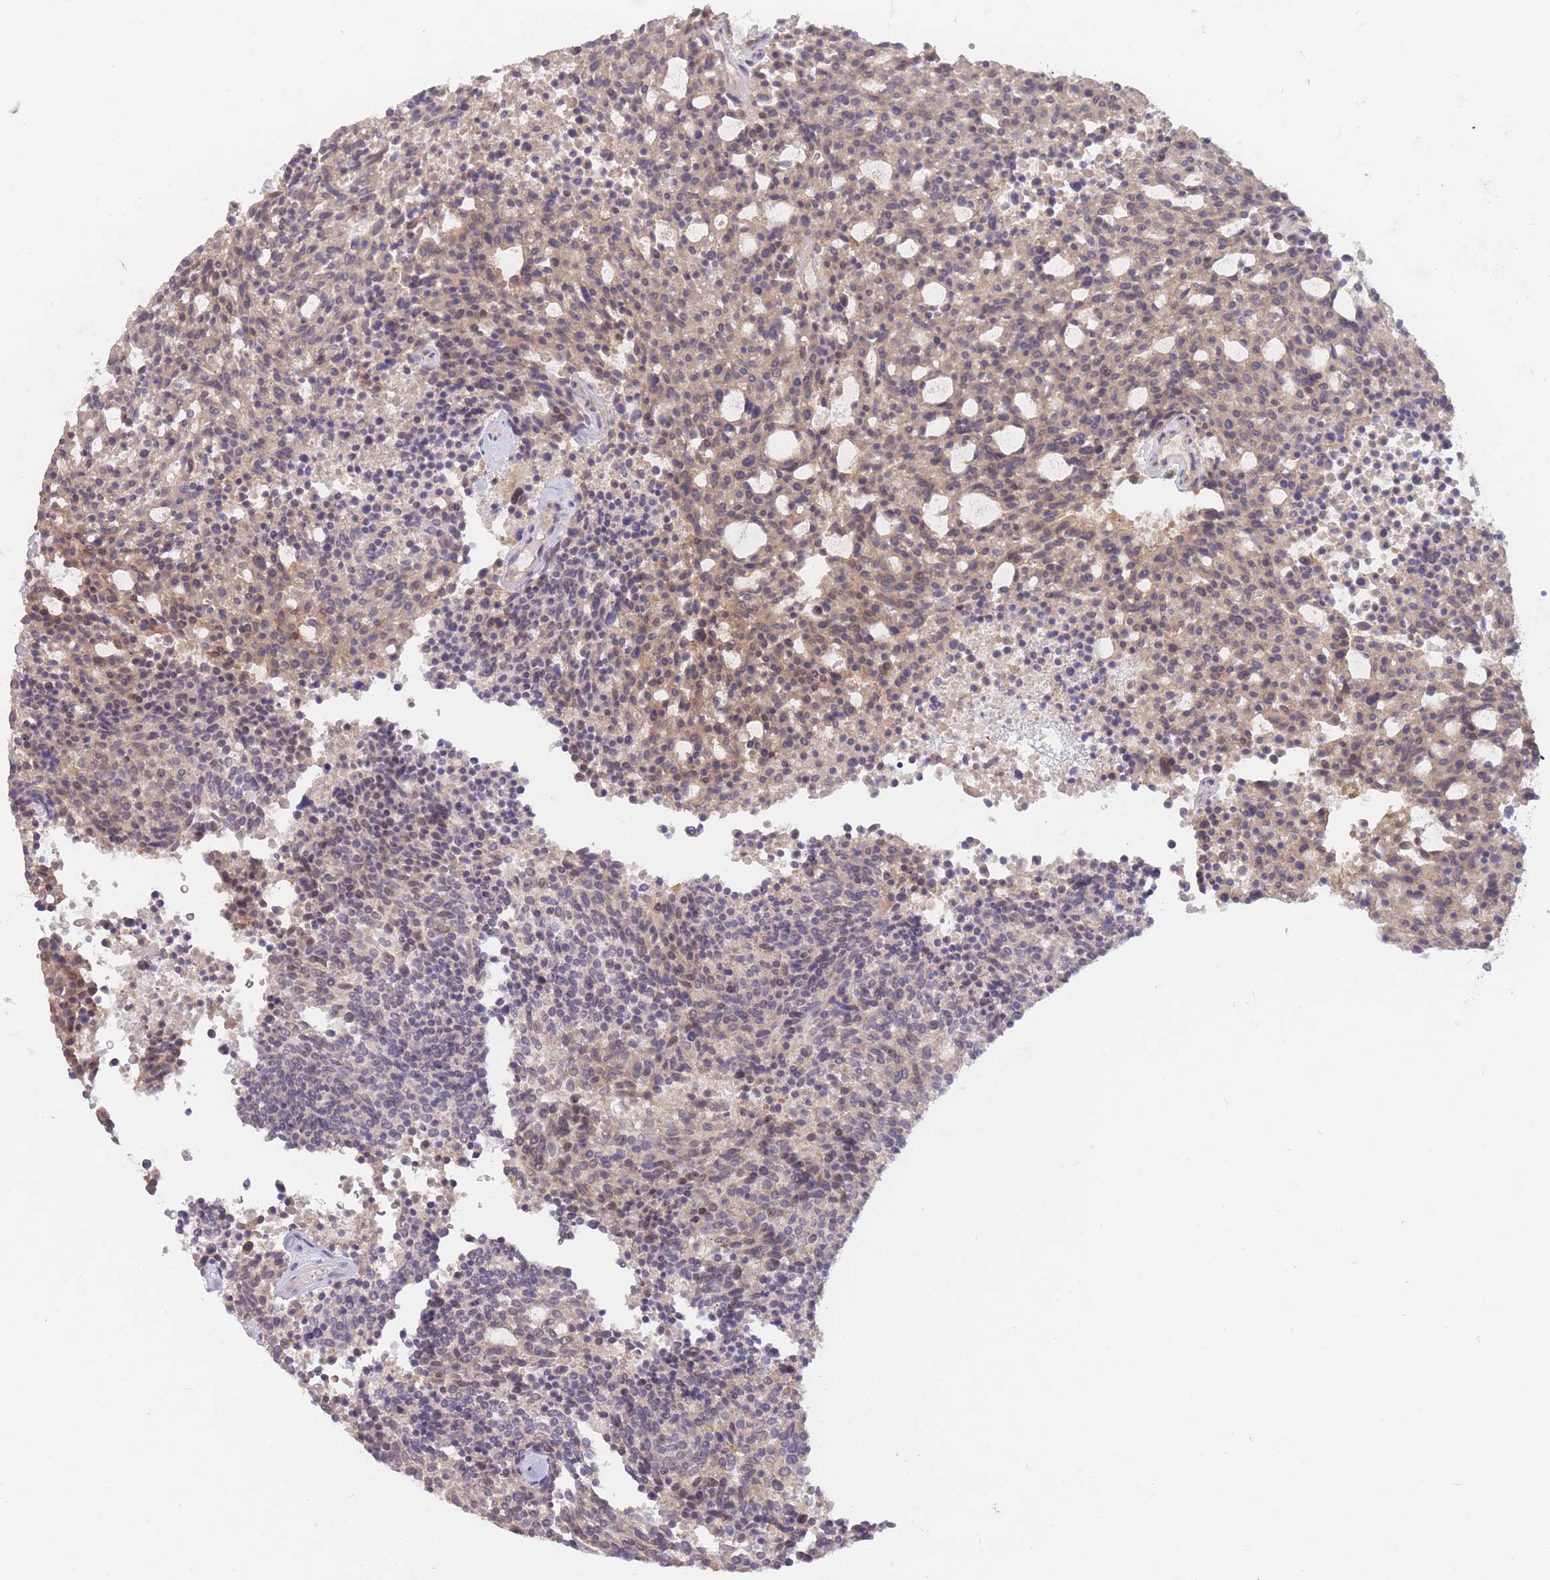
{"staining": {"intensity": "weak", "quantity": ">75%", "location": "cytoplasmic/membranous"}, "tissue": "carcinoid", "cell_type": "Tumor cells", "image_type": "cancer", "snomed": [{"axis": "morphology", "description": "Carcinoid, malignant, NOS"}, {"axis": "topography", "description": "Pancreas"}], "caption": "High-magnification brightfield microscopy of carcinoid (malignant) stained with DAB (3,3'-diaminobenzidine) (brown) and counterstained with hematoxylin (blue). tumor cells exhibit weak cytoplasmic/membranous positivity is identified in approximately>75% of cells.", "gene": "SMC6", "patient": {"sex": "female", "age": 54}}